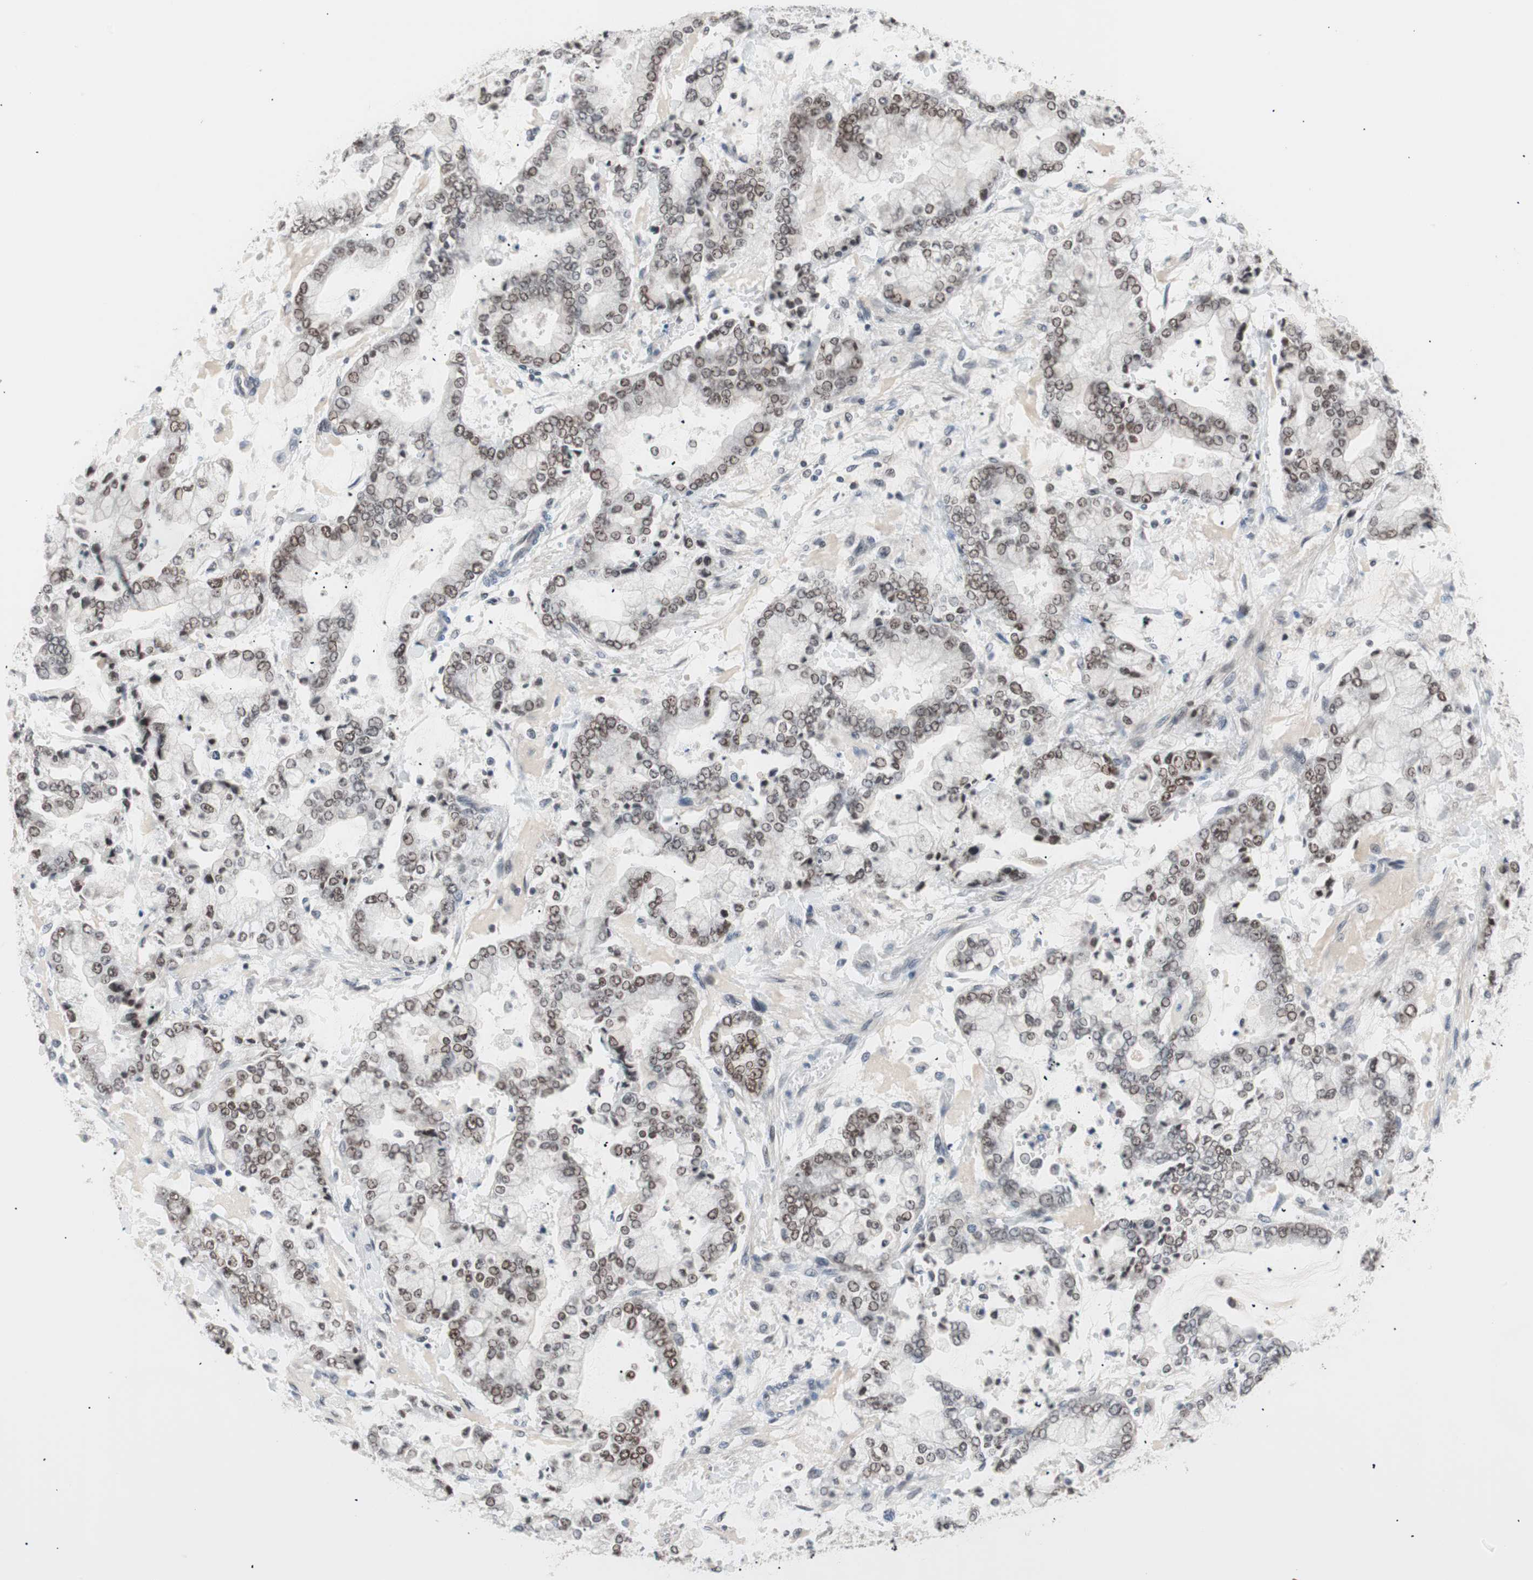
{"staining": {"intensity": "moderate", "quantity": "25%-75%", "location": "nuclear"}, "tissue": "stomach cancer", "cell_type": "Tumor cells", "image_type": "cancer", "snomed": [{"axis": "morphology", "description": "Adenocarcinoma, NOS"}, {"axis": "topography", "description": "Stomach"}], "caption": "DAB (3,3'-diaminobenzidine) immunohistochemical staining of human stomach adenocarcinoma displays moderate nuclear protein expression in approximately 25%-75% of tumor cells.", "gene": "LIG3", "patient": {"sex": "male", "age": 76}}